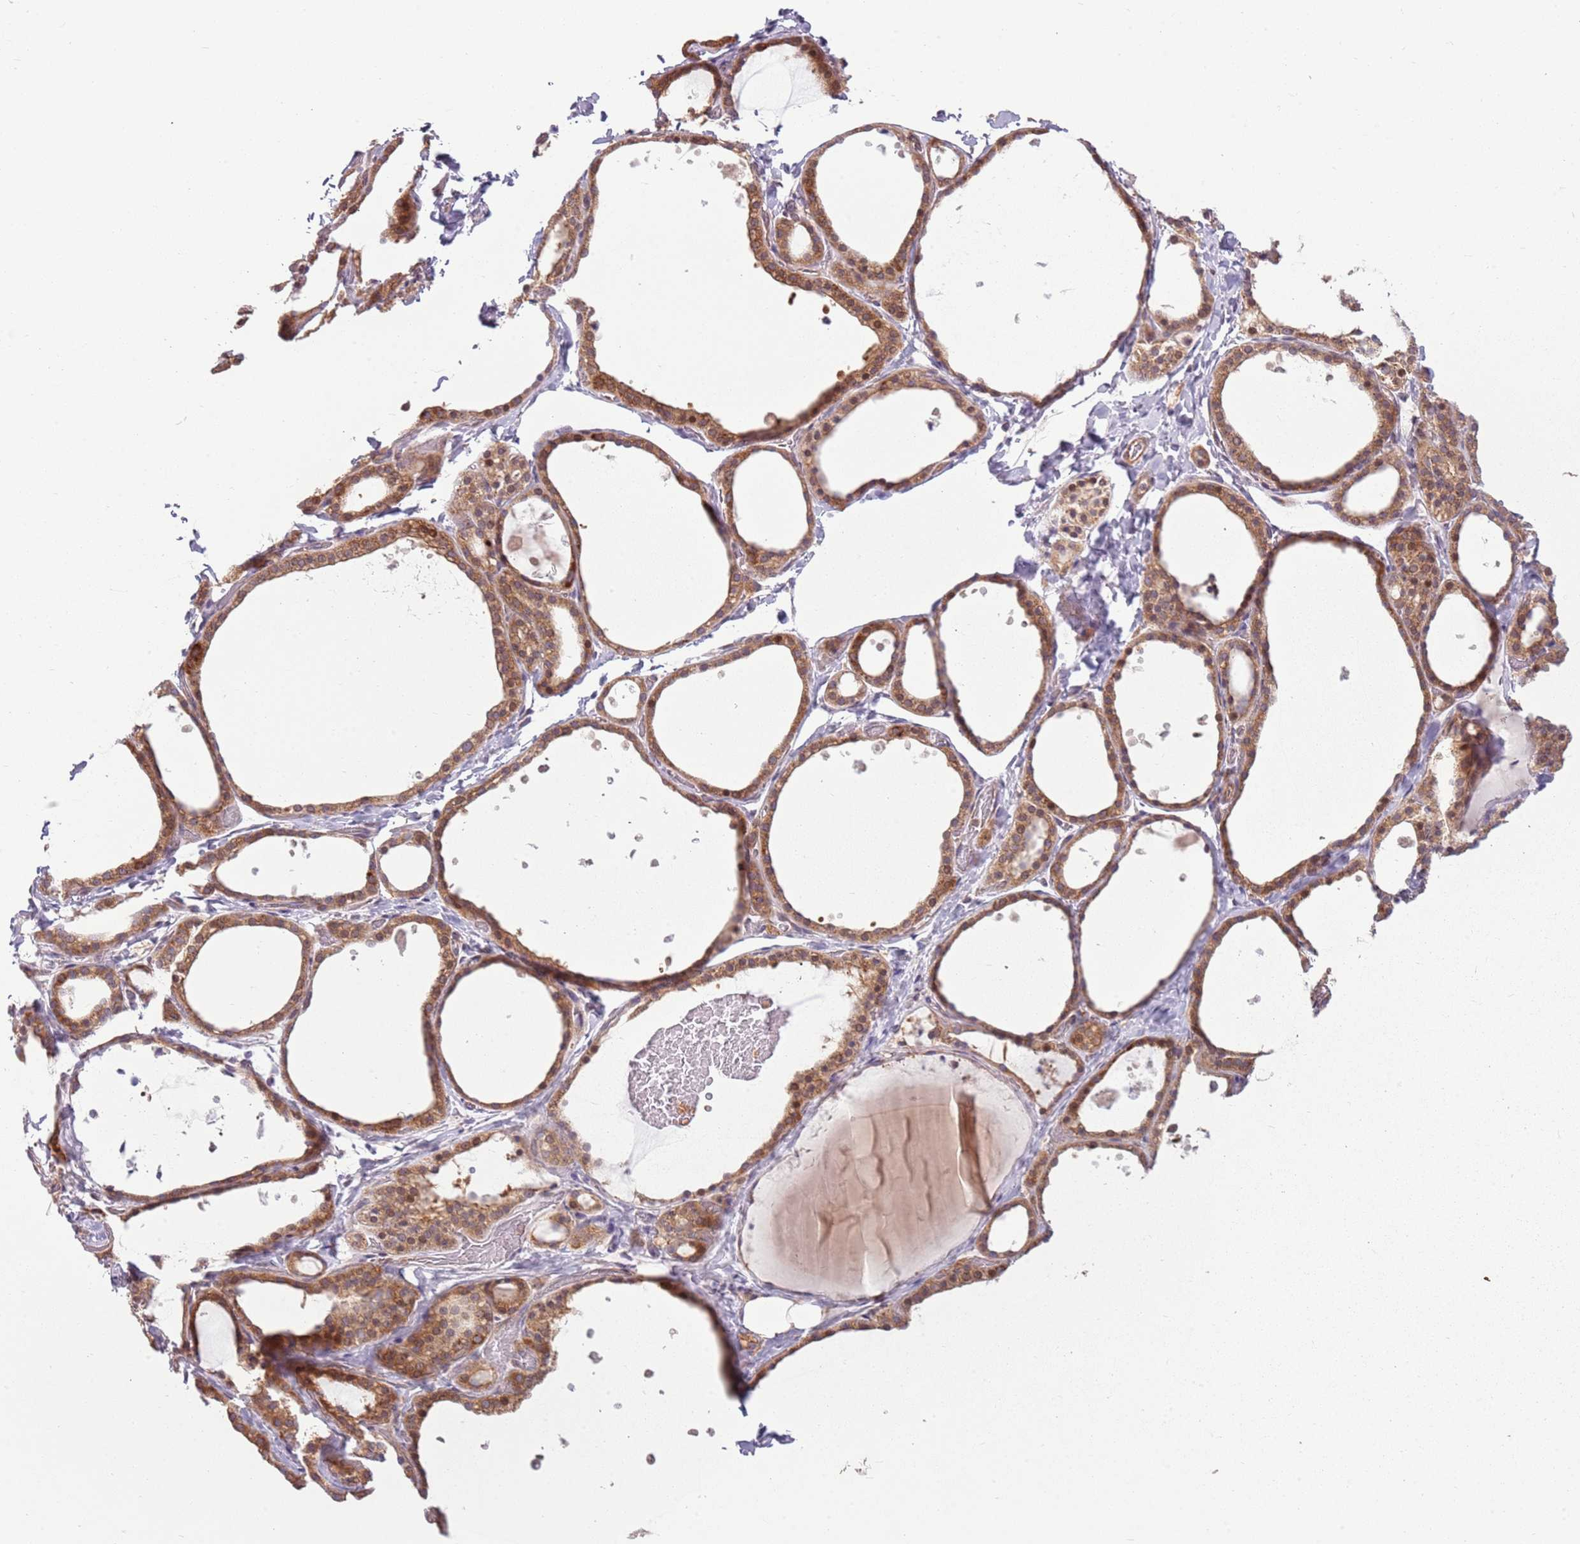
{"staining": {"intensity": "moderate", "quantity": ">75%", "location": "cytoplasmic/membranous"}, "tissue": "thyroid gland", "cell_type": "Glandular cells", "image_type": "normal", "snomed": [{"axis": "morphology", "description": "Normal tissue, NOS"}, {"axis": "topography", "description": "Thyroid gland"}], "caption": "The micrograph reveals staining of benign thyroid gland, revealing moderate cytoplasmic/membranous protein positivity (brown color) within glandular cells. (DAB IHC with brightfield microscopy, high magnification).", "gene": "RPL21", "patient": {"sex": "female", "age": 44}}